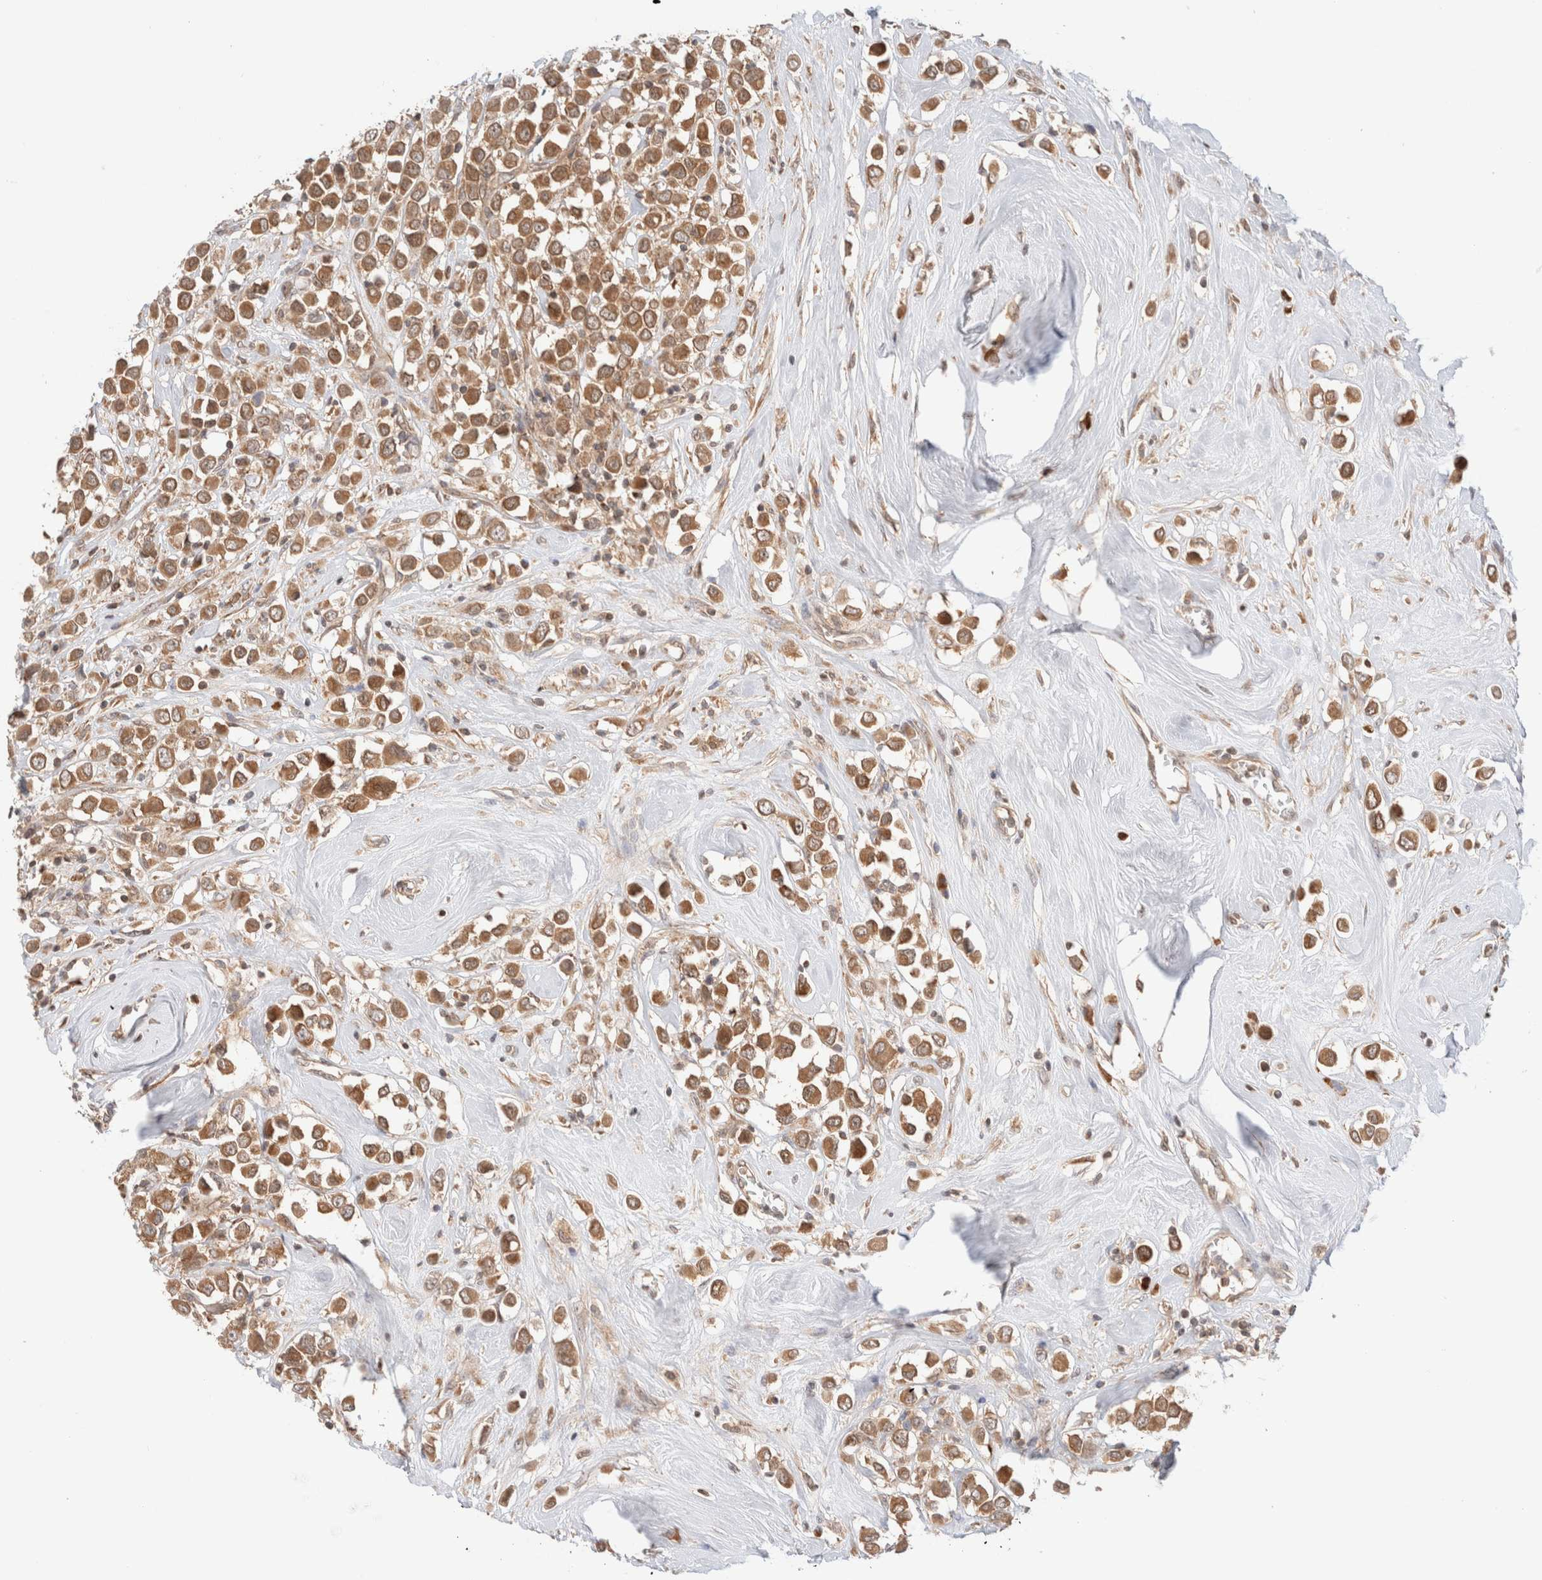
{"staining": {"intensity": "moderate", "quantity": ">75%", "location": "cytoplasmic/membranous"}, "tissue": "breast cancer", "cell_type": "Tumor cells", "image_type": "cancer", "snomed": [{"axis": "morphology", "description": "Duct carcinoma"}, {"axis": "topography", "description": "Breast"}], "caption": "Breast invasive ductal carcinoma stained for a protein exhibits moderate cytoplasmic/membranous positivity in tumor cells.", "gene": "XKR4", "patient": {"sex": "female", "age": 61}}